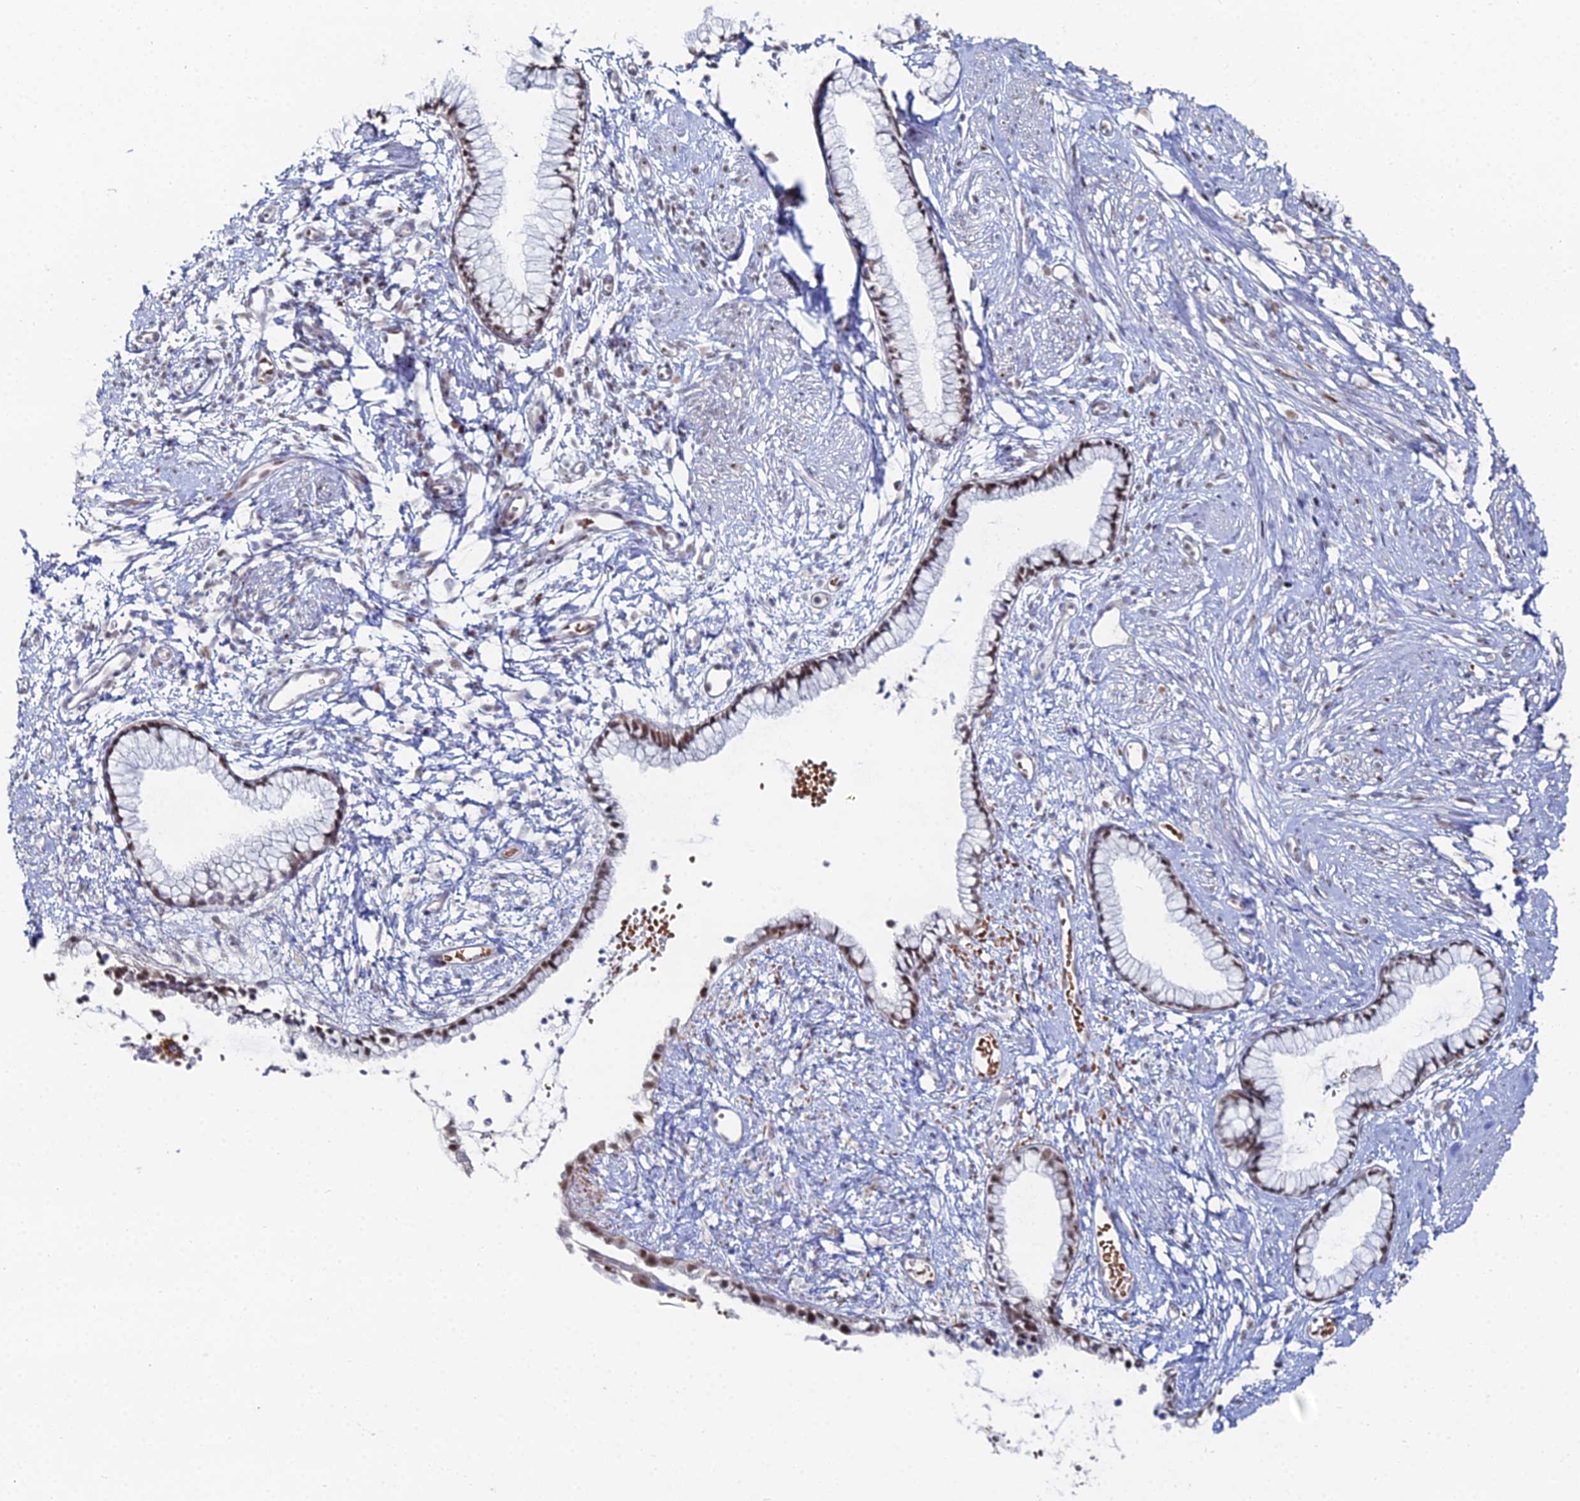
{"staining": {"intensity": "moderate", "quantity": ">75%", "location": "nuclear"}, "tissue": "cervix", "cell_type": "Glandular cells", "image_type": "normal", "snomed": [{"axis": "morphology", "description": "Normal tissue, NOS"}, {"axis": "topography", "description": "Cervix"}], "caption": "IHC histopathology image of benign human cervix stained for a protein (brown), which exhibits medium levels of moderate nuclear staining in approximately >75% of glandular cells.", "gene": "GSC2", "patient": {"sex": "female", "age": 57}}